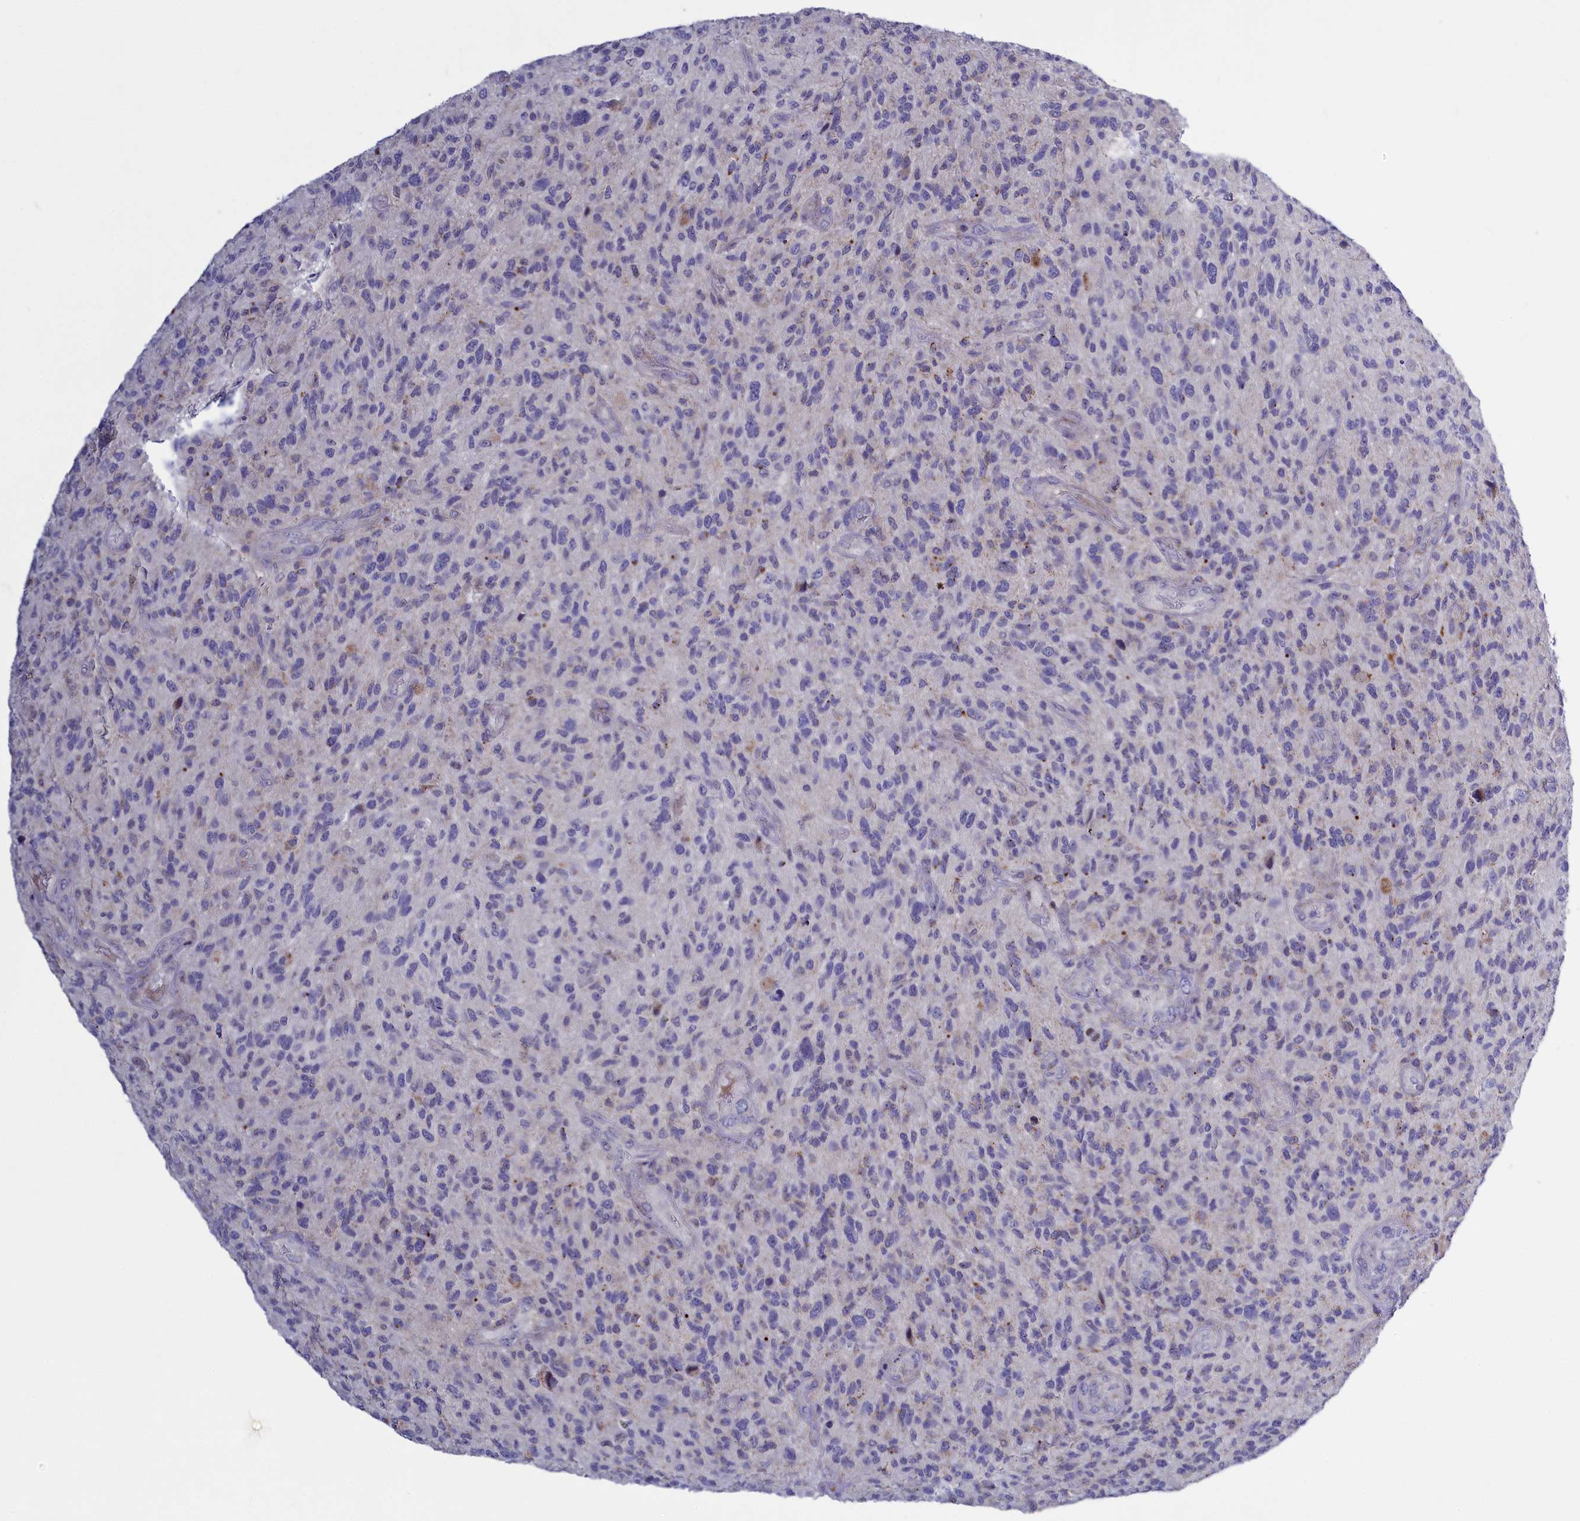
{"staining": {"intensity": "negative", "quantity": "none", "location": "none"}, "tissue": "glioma", "cell_type": "Tumor cells", "image_type": "cancer", "snomed": [{"axis": "morphology", "description": "Glioma, malignant, High grade"}, {"axis": "topography", "description": "Brain"}], "caption": "Human malignant glioma (high-grade) stained for a protein using IHC reveals no positivity in tumor cells.", "gene": "HYKK", "patient": {"sex": "male", "age": 47}}